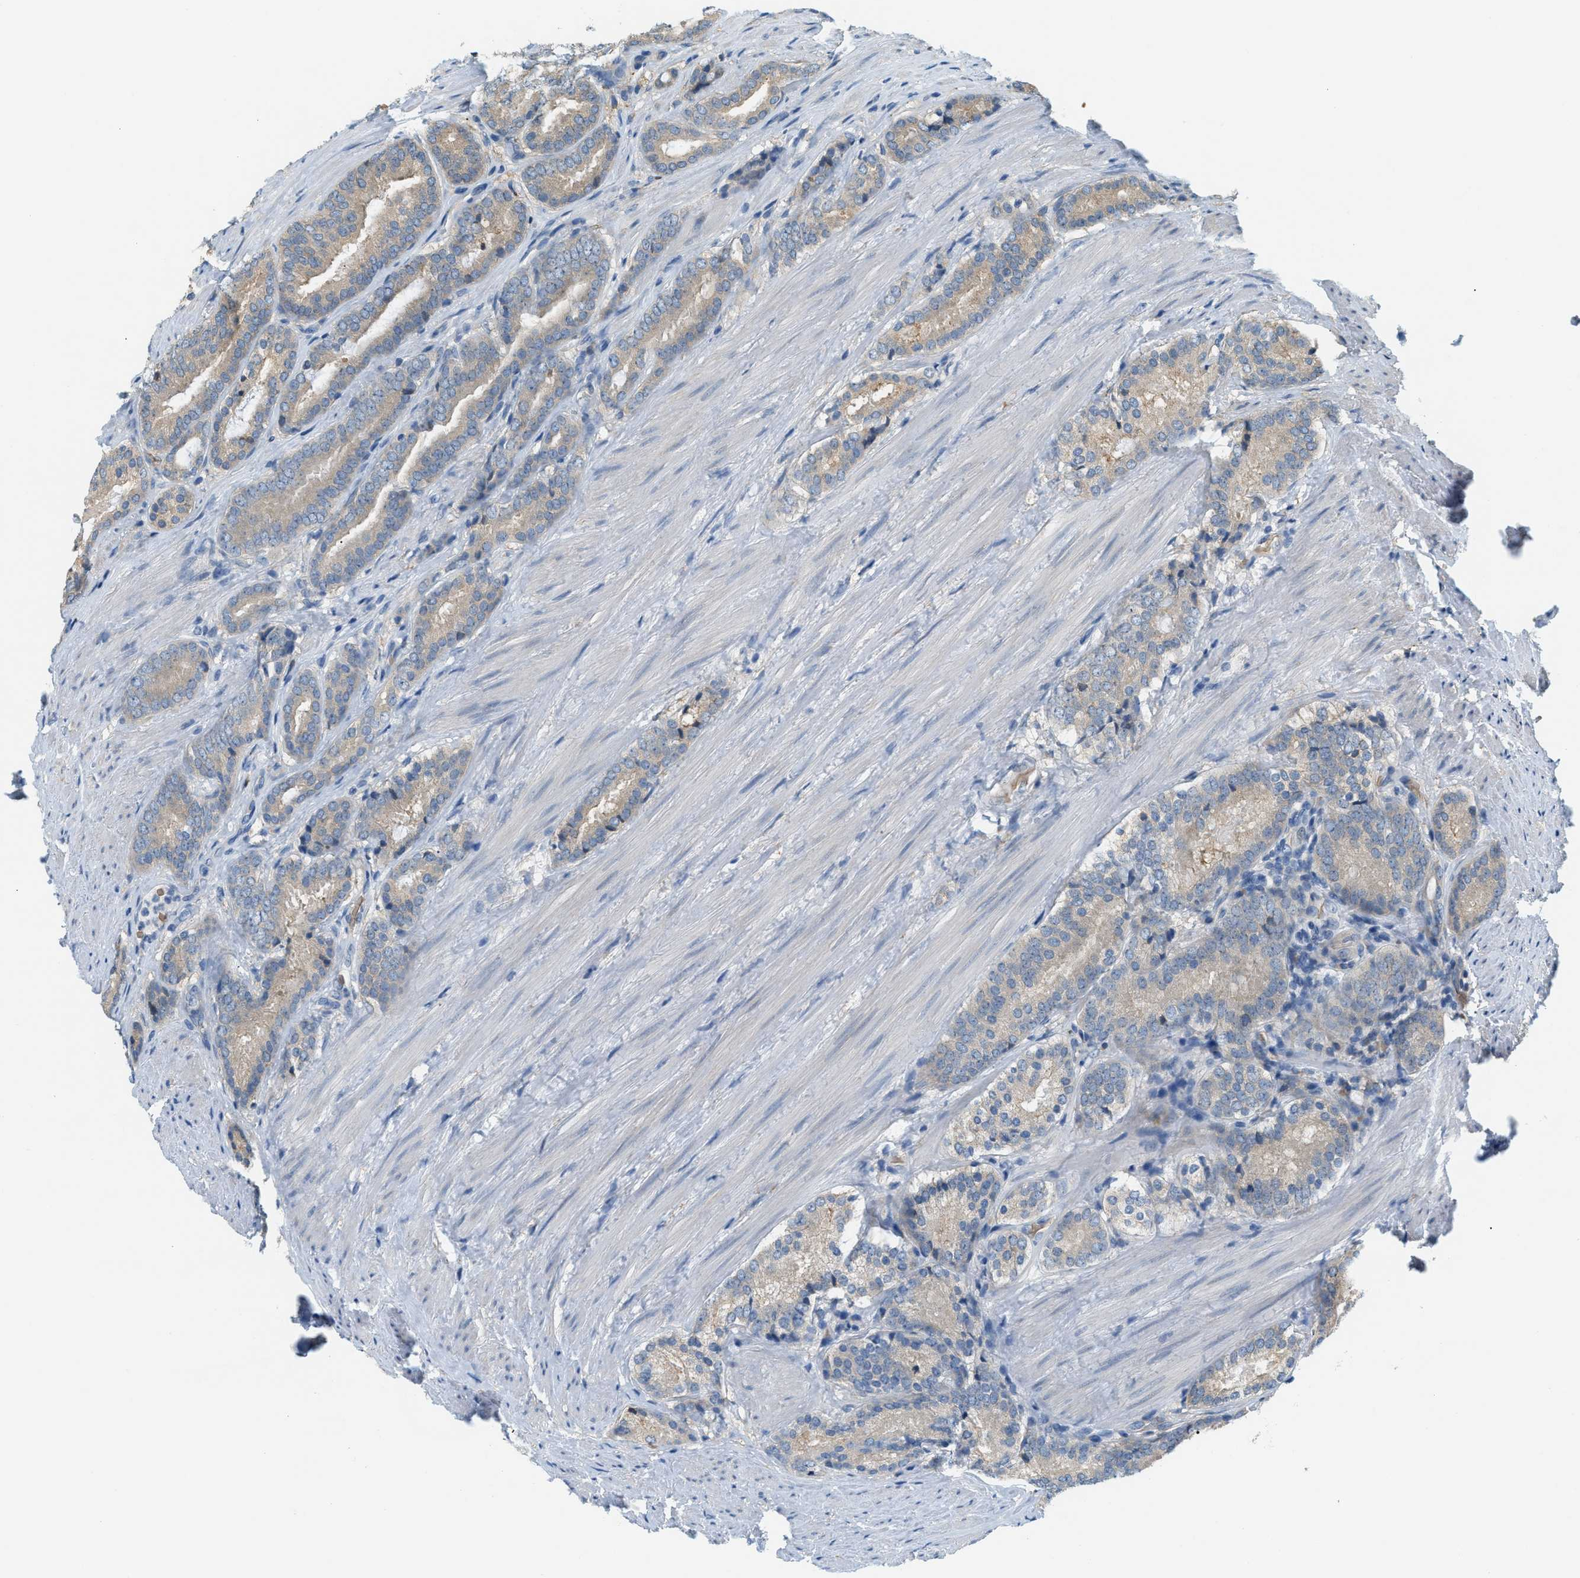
{"staining": {"intensity": "weak", "quantity": ">75%", "location": "cytoplasmic/membranous"}, "tissue": "prostate cancer", "cell_type": "Tumor cells", "image_type": "cancer", "snomed": [{"axis": "morphology", "description": "Adenocarcinoma, Low grade"}, {"axis": "topography", "description": "Prostate"}], "caption": "This is an image of immunohistochemistry staining of adenocarcinoma (low-grade) (prostate), which shows weak expression in the cytoplasmic/membranous of tumor cells.", "gene": "CYTH2", "patient": {"sex": "male", "age": 69}}